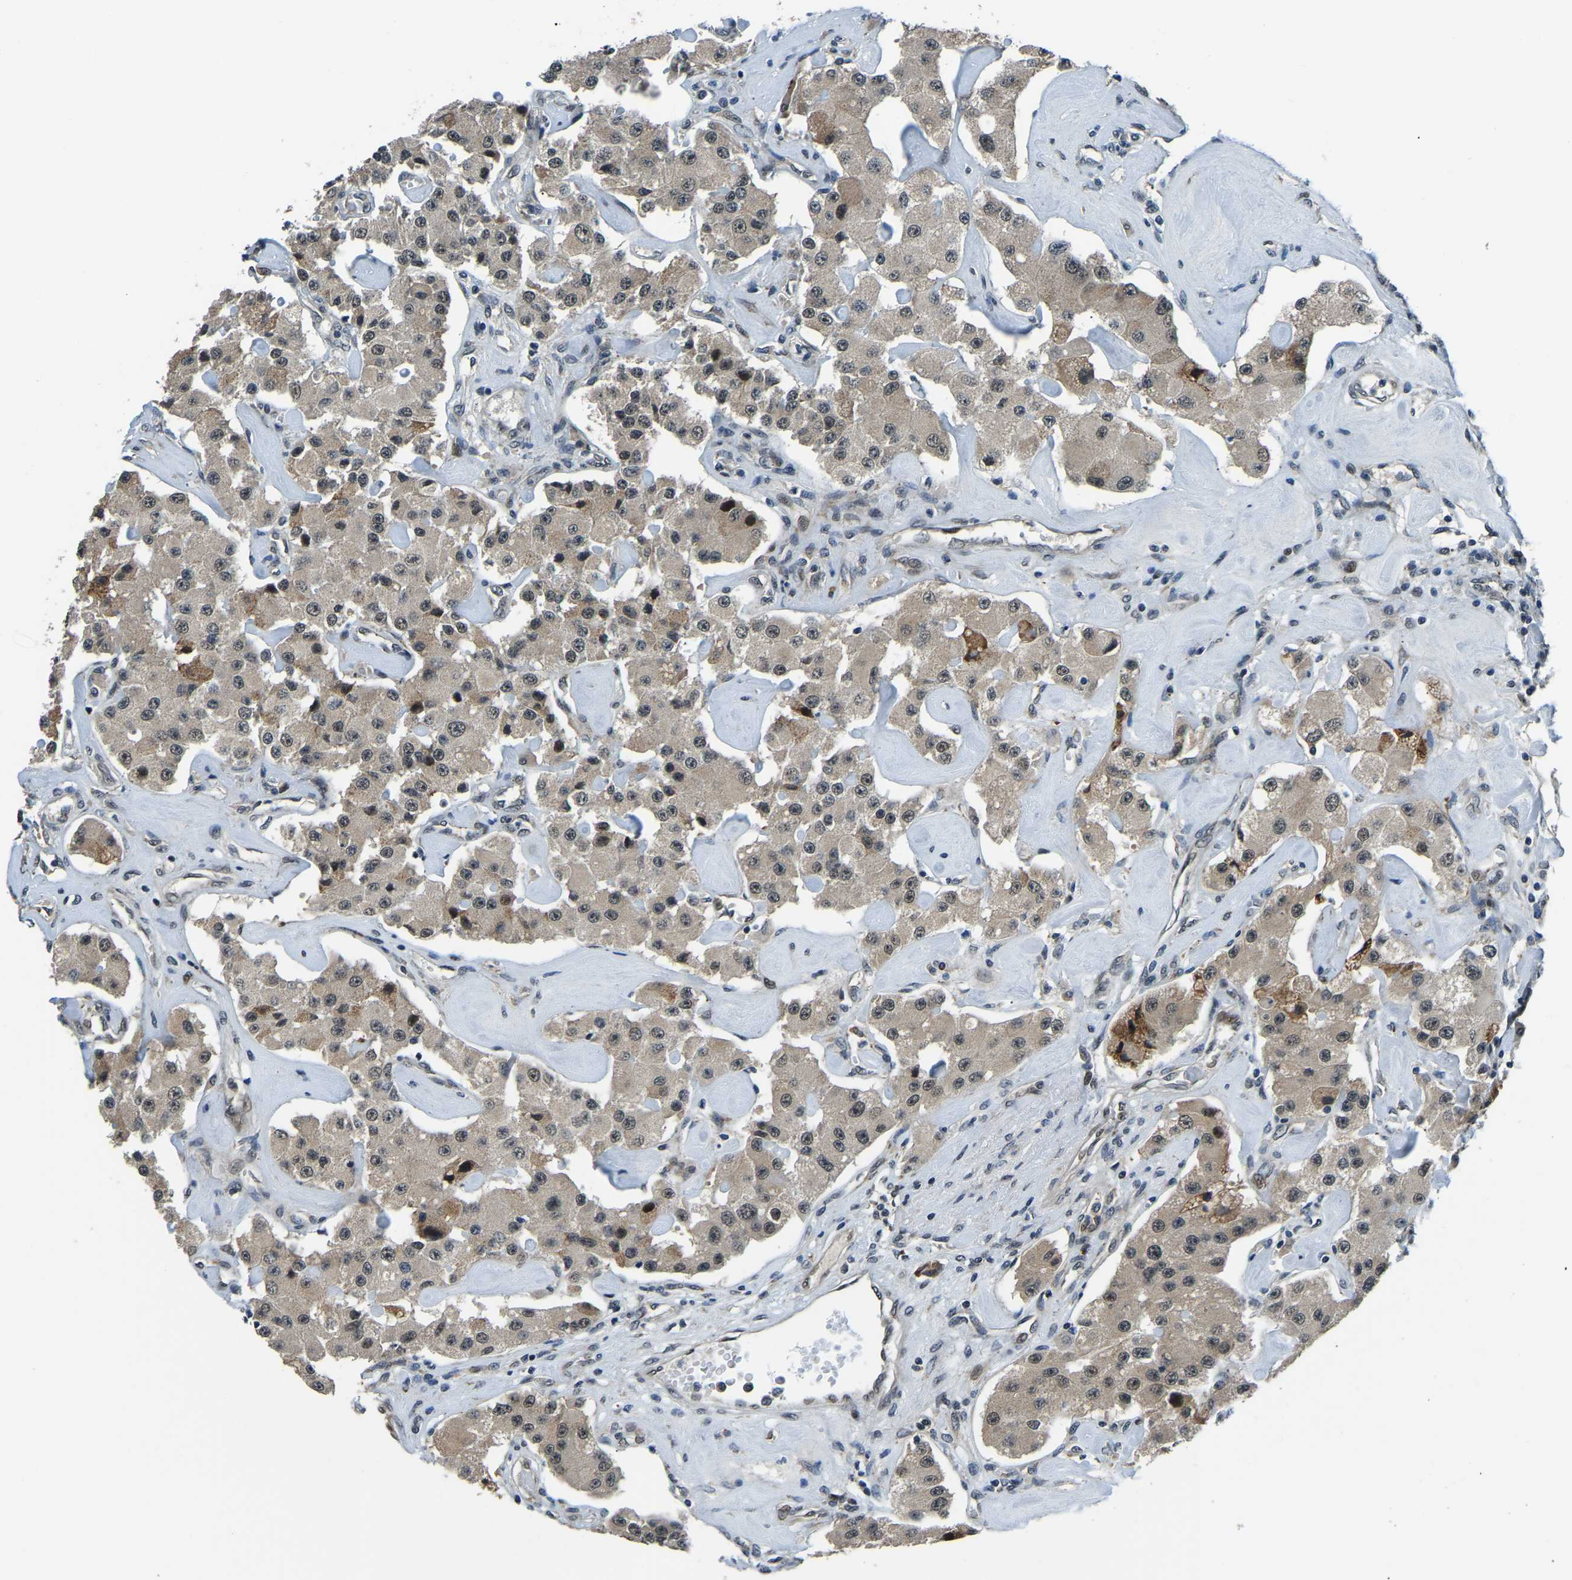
{"staining": {"intensity": "moderate", "quantity": ">75%", "location": "cytoplasmic/membranous,nuclear"}, "tissue": "carcinoid", "cell_type": "Tumor cells", "image_type": "cancer", "snomed": [{"axis": "morphology", "description": "Carcinoid, malignant, NOS"}, {"axis": "topography", "description": "Pancreas"}], "caption": "A brown stain labels moderate cytoplasmic/membranous and nuclear staining of a protein in malignant carcinoid tumor cells.", "gene": "ING2", "patient": {"sex": "male", "age": 41}}